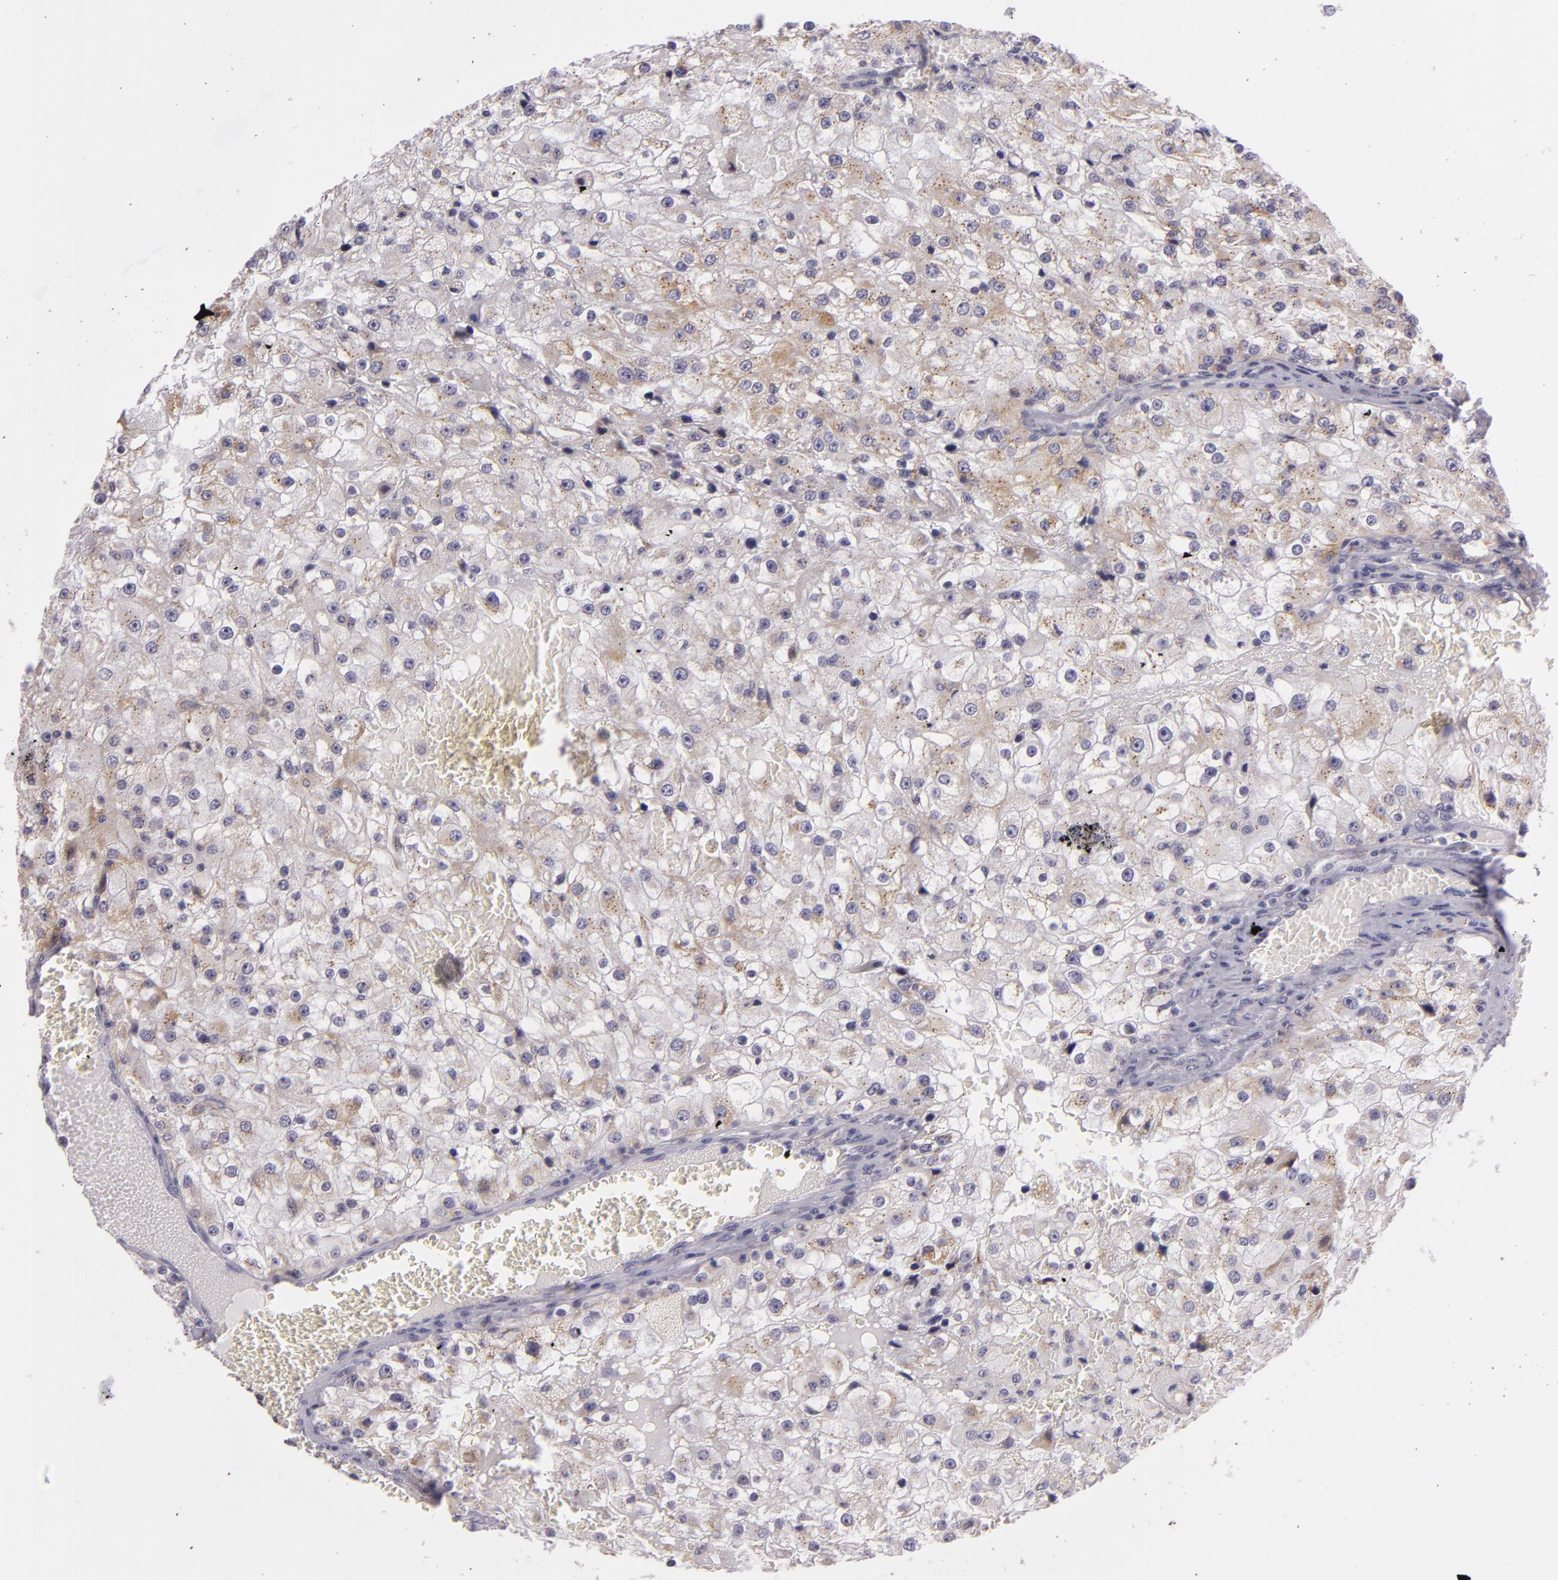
{"staining": {"intensity": "weak", "quantity": ">75%", "location": "cytoplasmic/membranous"}, "tissue": "renal cancer", "cell_type": "Tumor cells", "image_type": "cancer", "snomed": [{"axis": "morphology", "description": "Adenocarcinoma, NOS"}, {"axis": "topography", "description": "Kidney"}], "caption": "Immunohistochemical staining of renal adenocarcinoma reveals weak cytoplasmic/membranous protein positivity in approximately >75% of tumor cells.", "gene": "CILK1", "patient": {"sex": "female", "age": 74}}